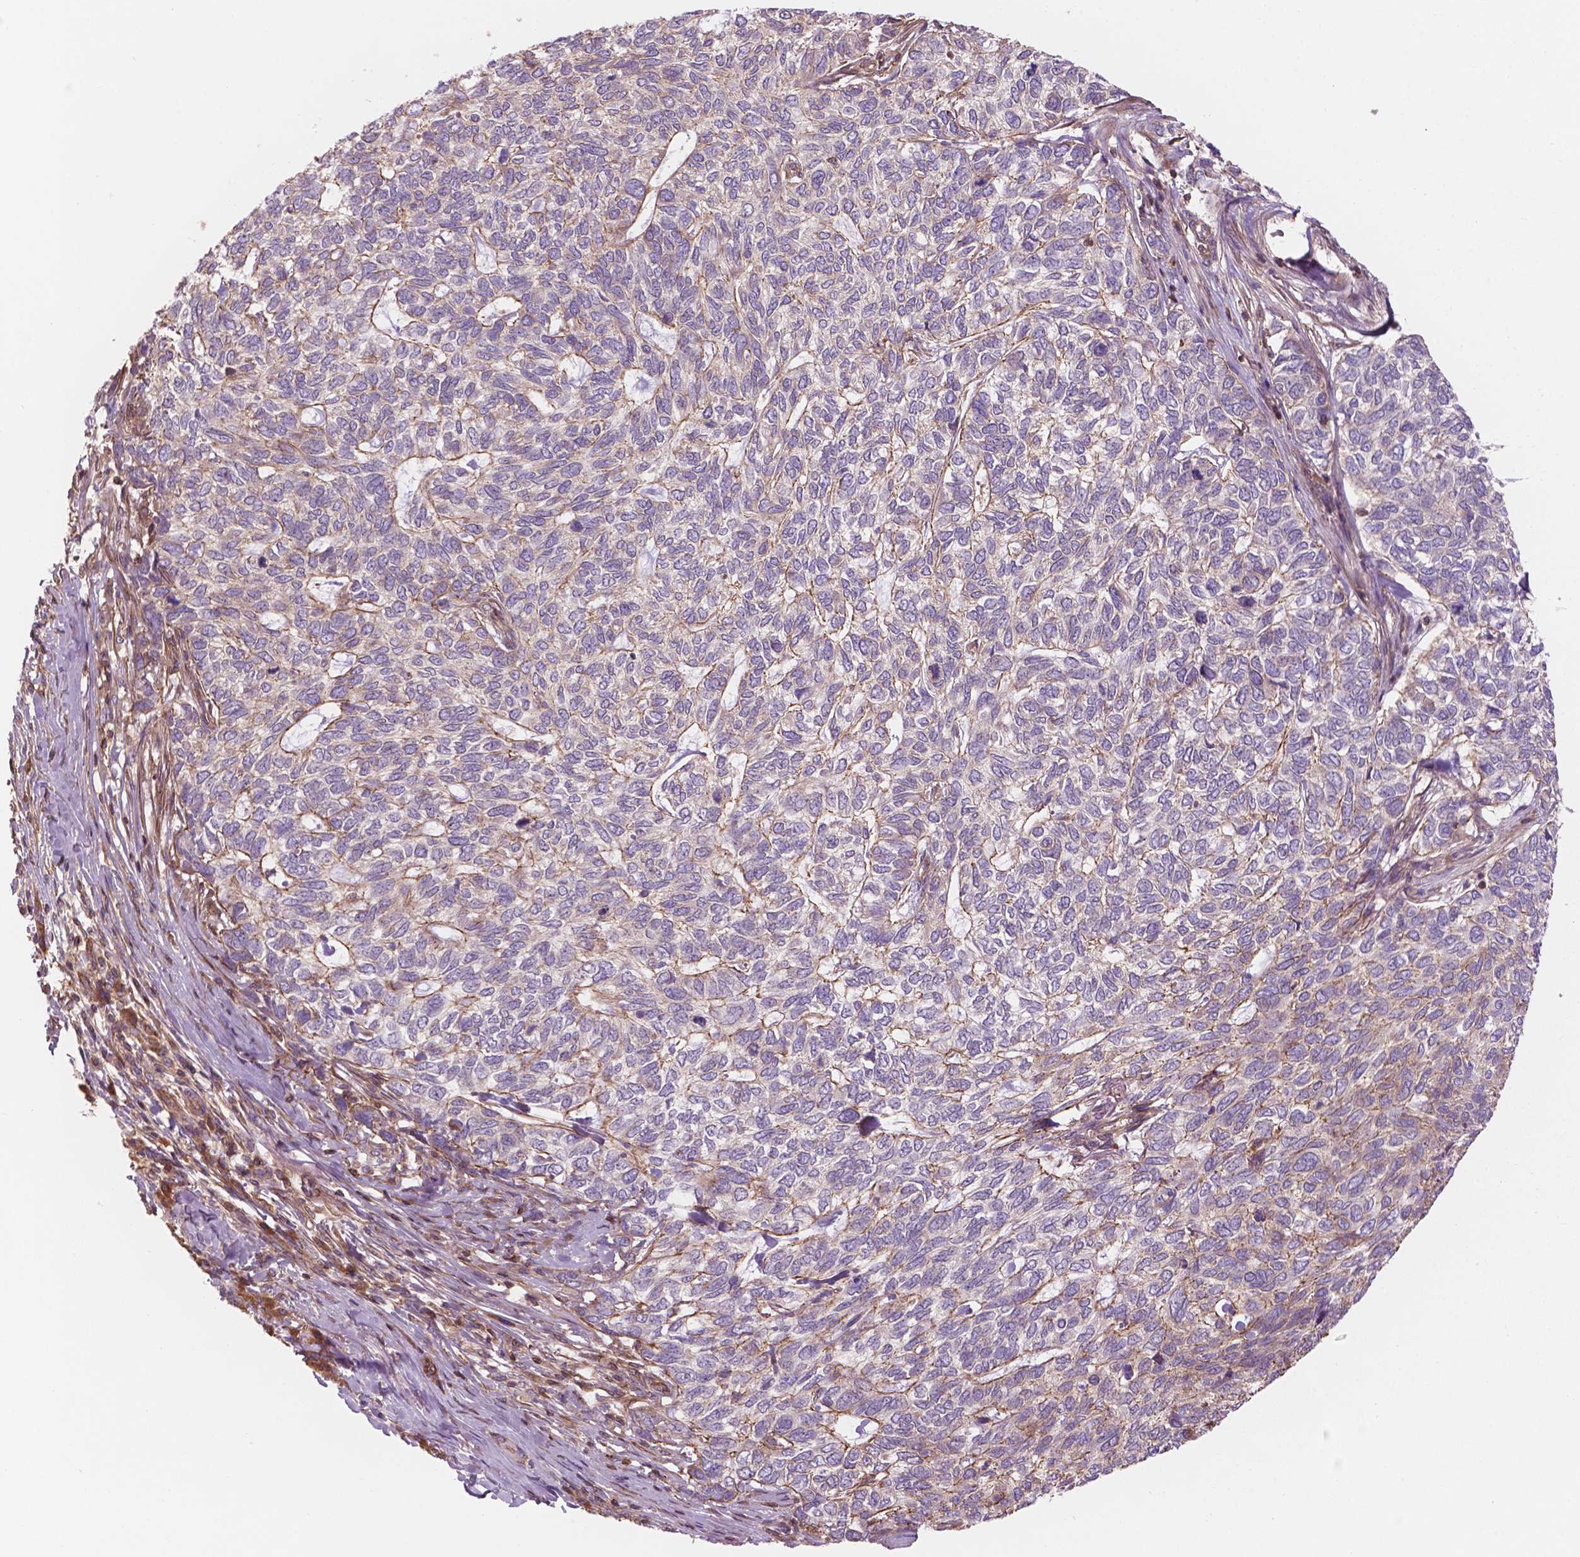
{"staining": {"intensity": "moderate", "quantity": "25%-75%", "location": "cytoplasmic/membranous"}, "tissue": "skin cancer", "cell_type": "Tumor cells", "image_type": "cancer", "snomed": [{"axis": "morphology", "description": "Basal cell carcinoma"}, {"axis": "topography", "description": "Skin"}], "caption": "This is a photomicrograph of immunohistochemistry (IHC) staining of skin cancer, which shows moderate positivity in the cytoplasmic/membranous of tumor cells.", "gene": "SURF4", "patient": {"sex": "female", "age": 65}}